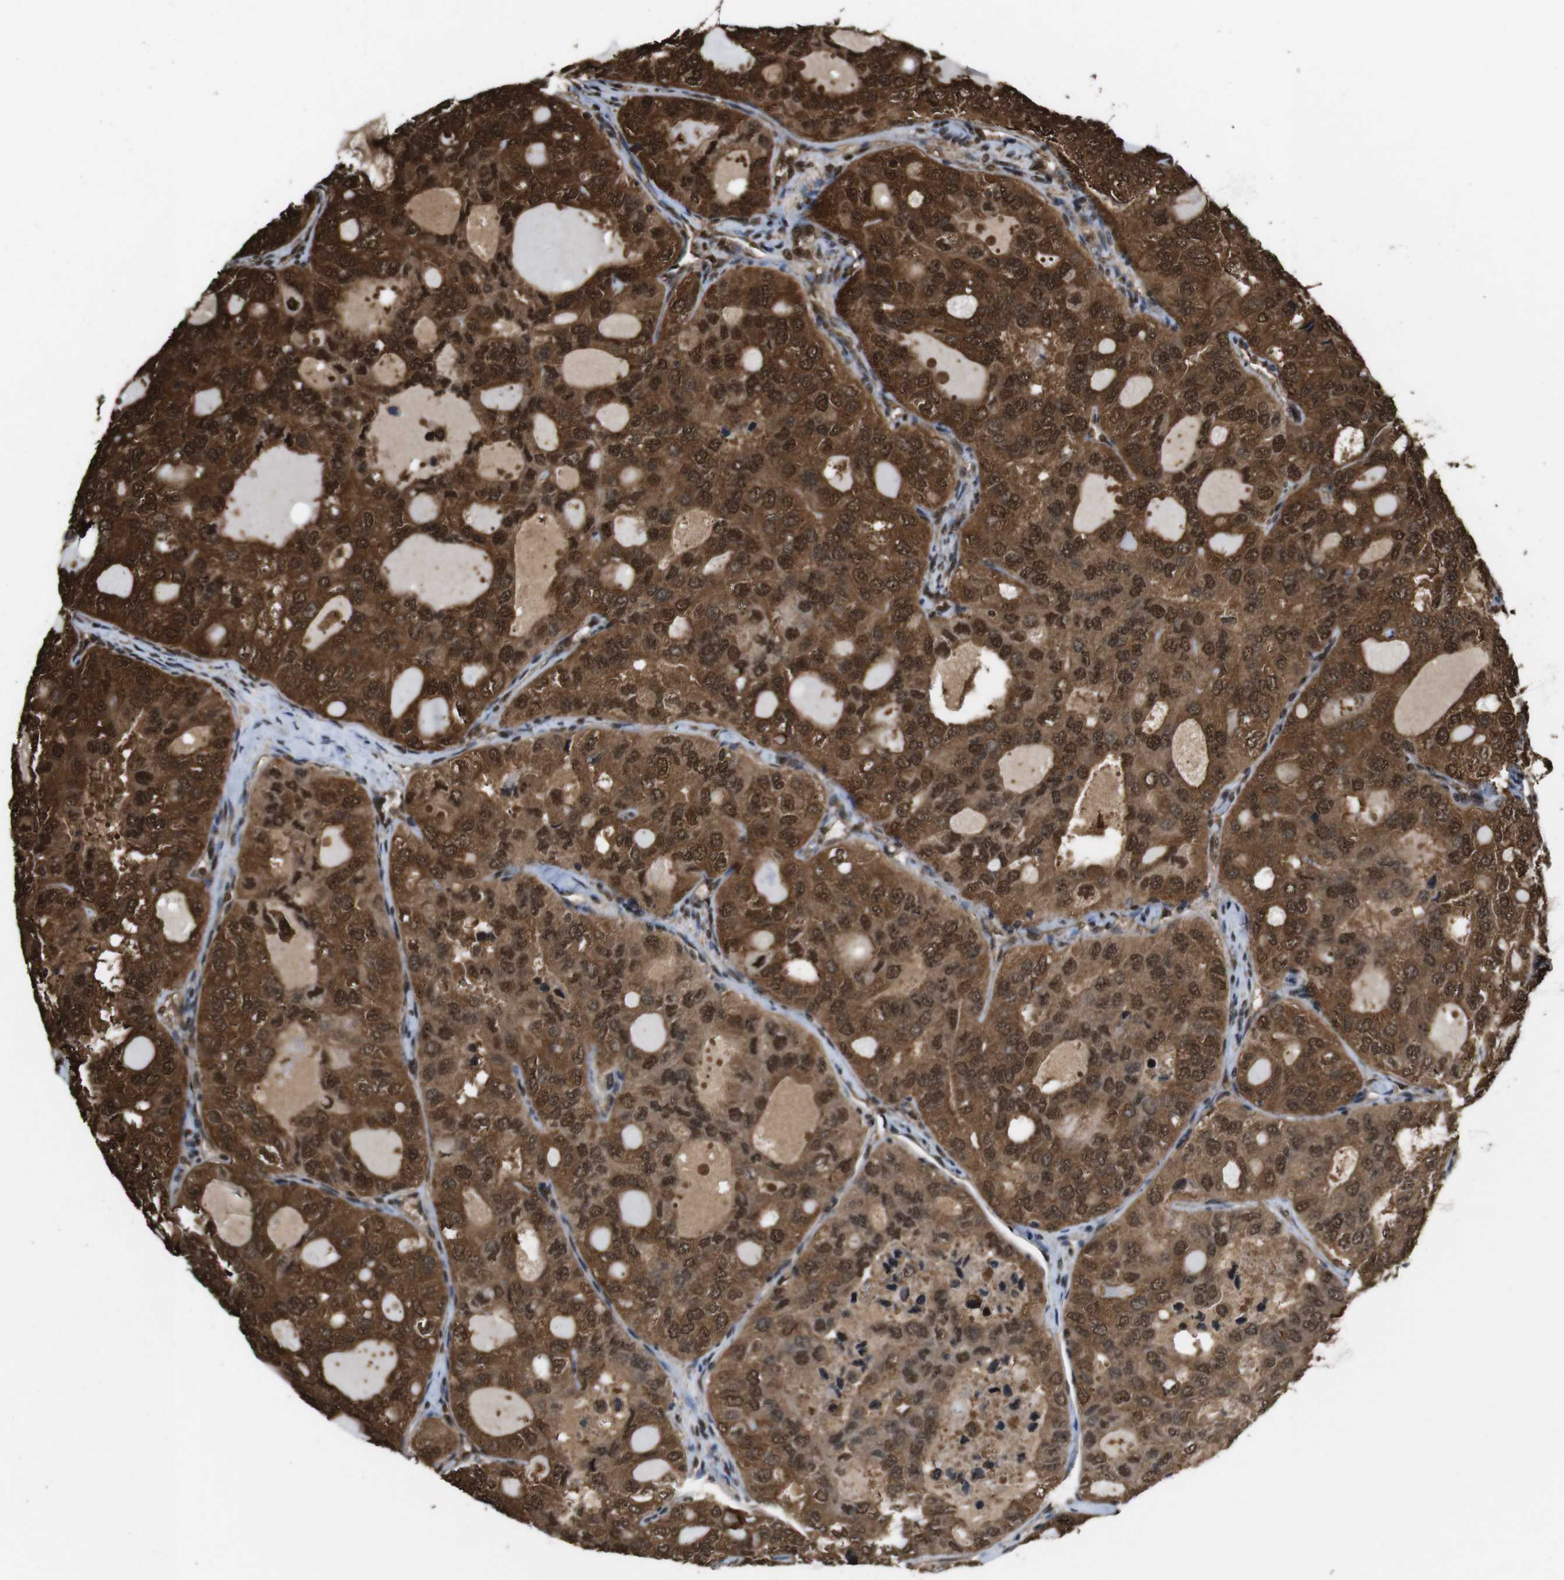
{"staining": {"intensity": "strong", "quantity": ">75%", "location": "cytoplasmic/membranous,nuclear"}, "tissue": "thyroid cancer", "cell_type": "Tumor cells", "image_type": "cancer", "snomed": [{"axis": "morphology", "description": "Follicular adenoma carcinoma, NOS"}, {"axis": "topography", "description": "Thyroid gland"}], "caption": "IHC photomicrograph of human follicular adenoma carcinoma (thyroid) stained for a protein (brown), which demonstrates high levels of strong cytoplasmic/membranous and nuclear positivity in about >75% of tumor cells.", "gene": "VCP", "patient": {"sex": "male", "age": 75}}